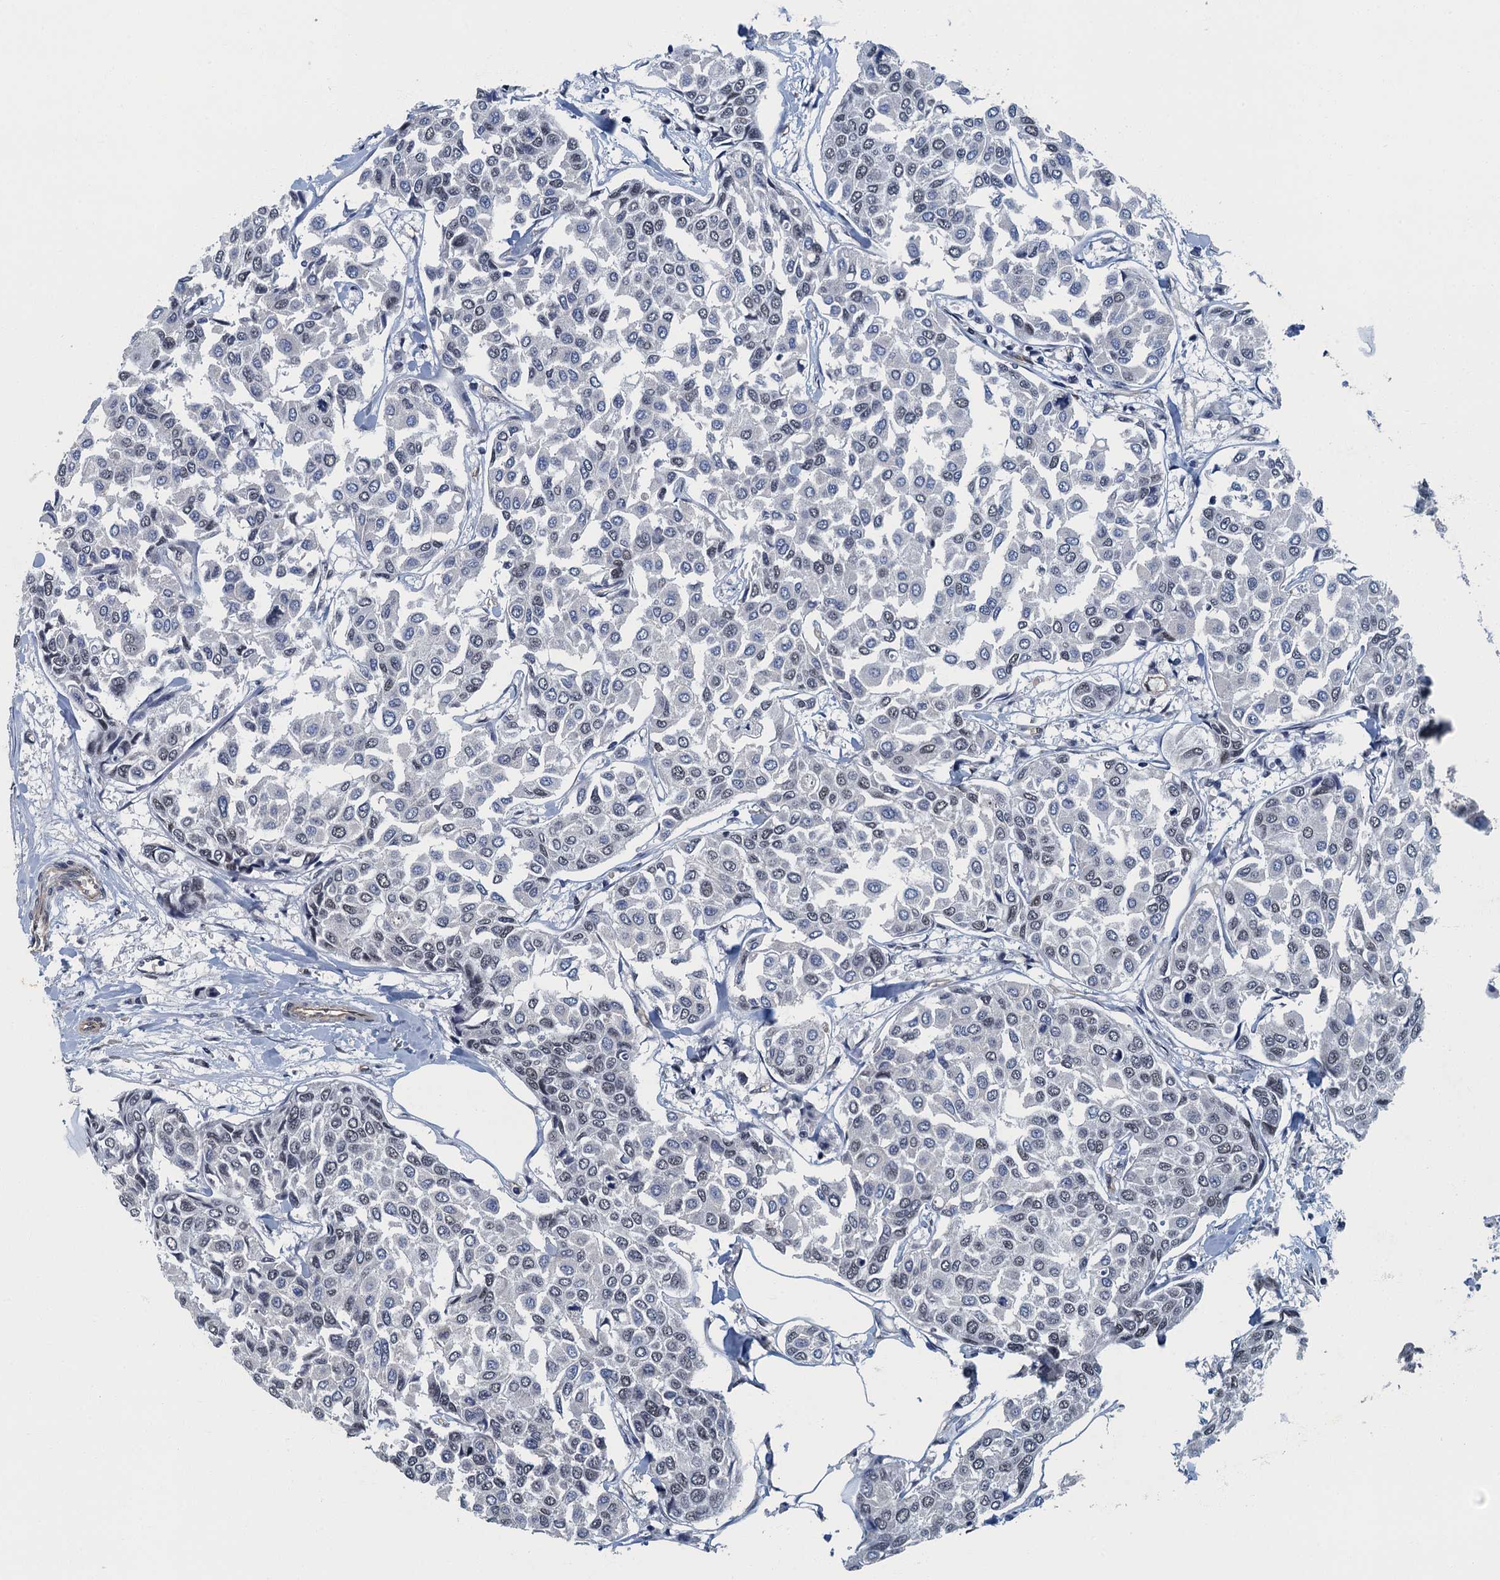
{"staining": {"intensity": "weak", "quantity": "<25%", "location": "nuclear"}, "tissue": "breast cancer", "cell_type": "Tumor cells", "image_type": "cancer", "snomed": [{"axis": "morphology", "description": "Duct carcinoma"}, {"axis": "topography", "description": "Breast"}], "caption": "DAB (3,3'-diaminobenzidine) immunohistochemical staining of human breast cancer (intraductal carcinoma) reveals no significant expression in tumor cells. (DAB immunohistochemistry visualized using brightfield microscopy, high magnification).", "gene": "GADL1", "patient": {"sex": "female", "age": 55}}